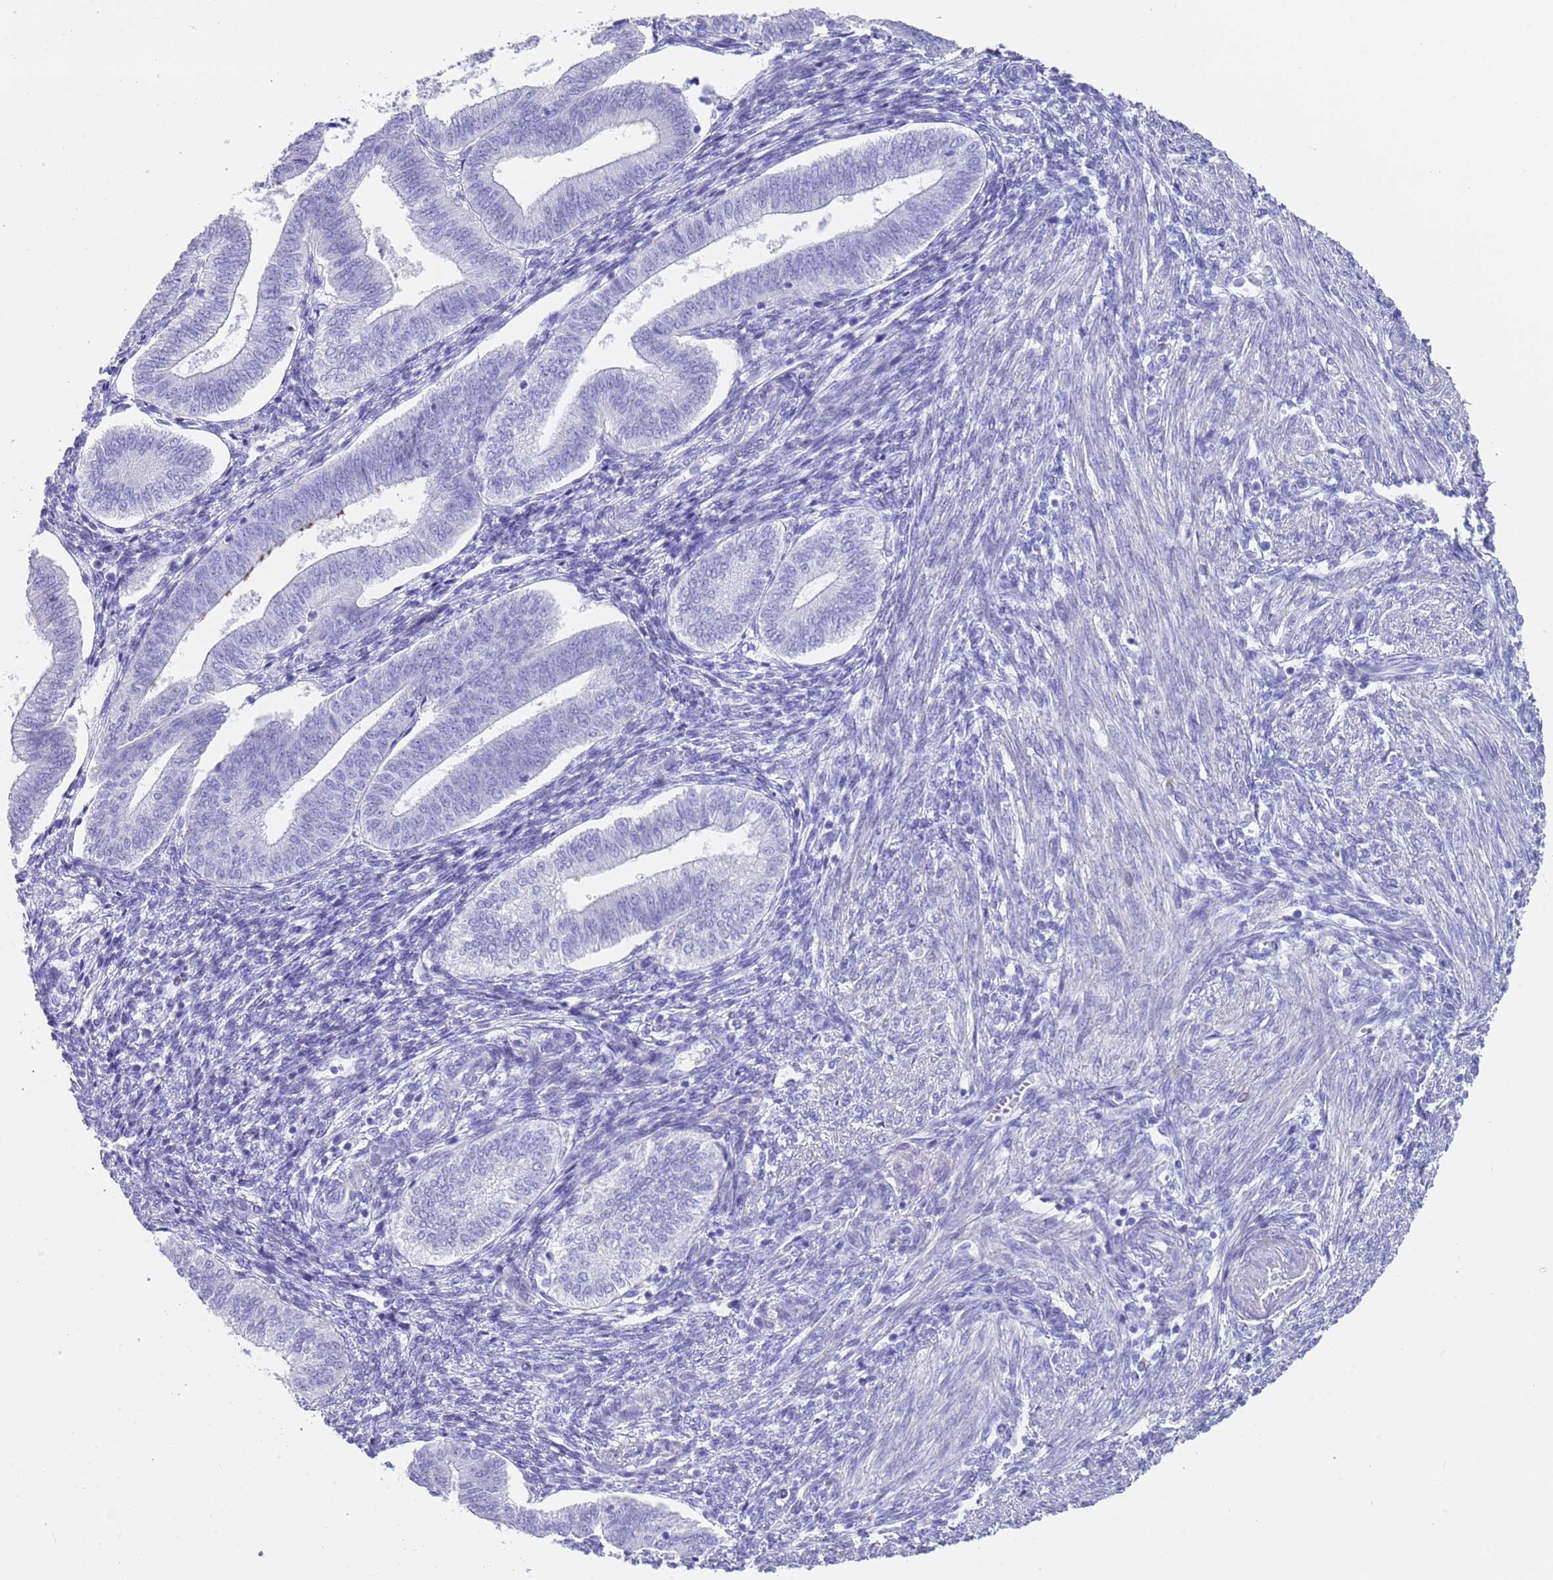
{"staining": {"intensity": "negative", "quantity": "none", "location": "none"}, "tissue": "endometrium", "cell_type": "Cells in endometrial stroma", "image_type": "normal", "snomed": [{"axis": "morphology", "description": "Normal tissue, NOS"}, {"axis": "topography", "description": "Endometrium"}], "caption": "Protein analysis of benign endometrium exhibits no significant staining in cells in endometrial stroma.", "gene": "CPXM2", "patient": {"sex": "female", "age": 34}}